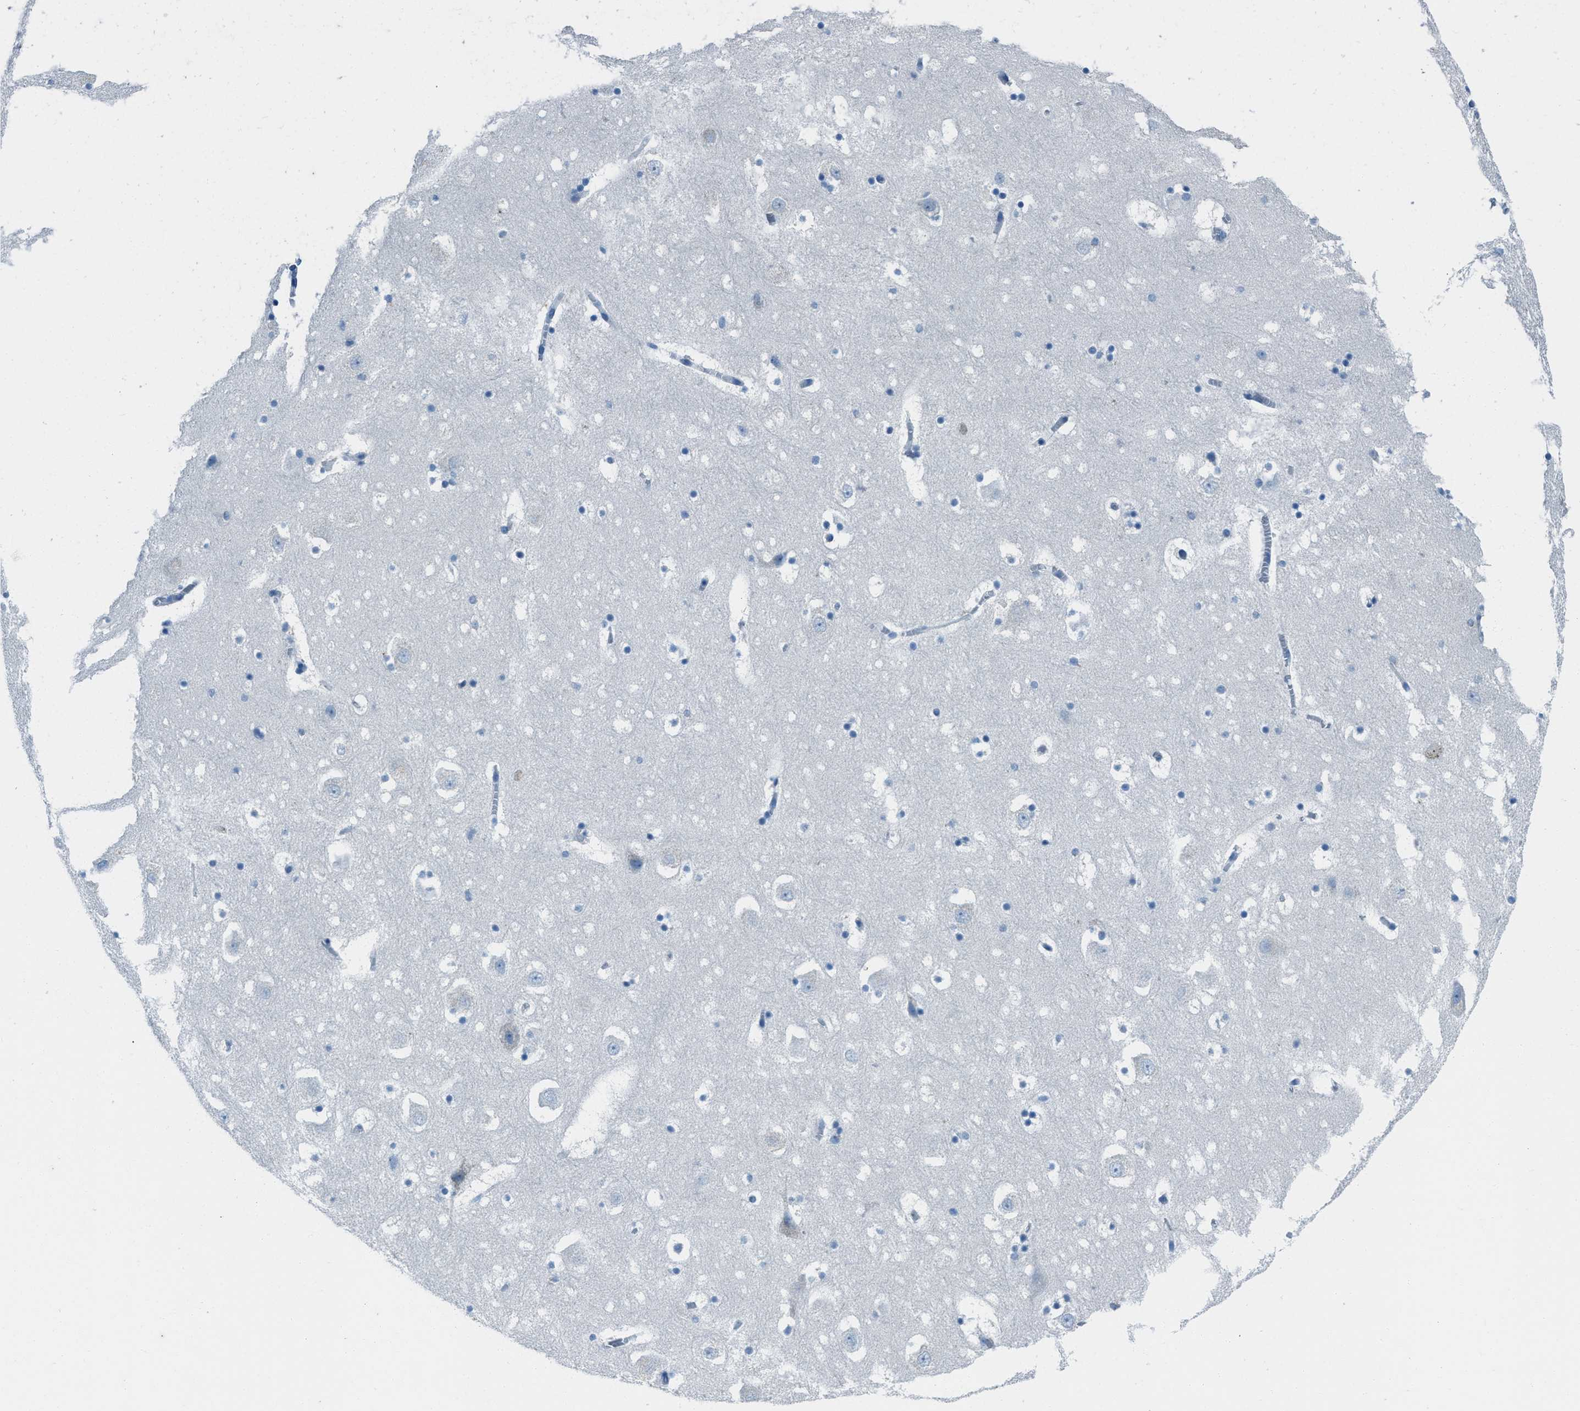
{"staining": {"intensity": "negative", "quantity": "none", "location": "none"}, "tissue": "hippocampus", "cell_type": "Glial cells", "image_type": "normal", "snomed": [{"axis": "morphology", "description": "Normal tissue, NOS"}, {"axis": "topography", "description": "Hippocampus"}], "caption": "Protein analysis of benign hippocampus reveals no significant positivity in glial cells. (Brightfield microscopy of DAB (3,3'-diaminobenzidine) immunohistochemistry (IHC) at high magnification).", "gene": "AMACR", "patient": {"sex": "male", "age": 45}}